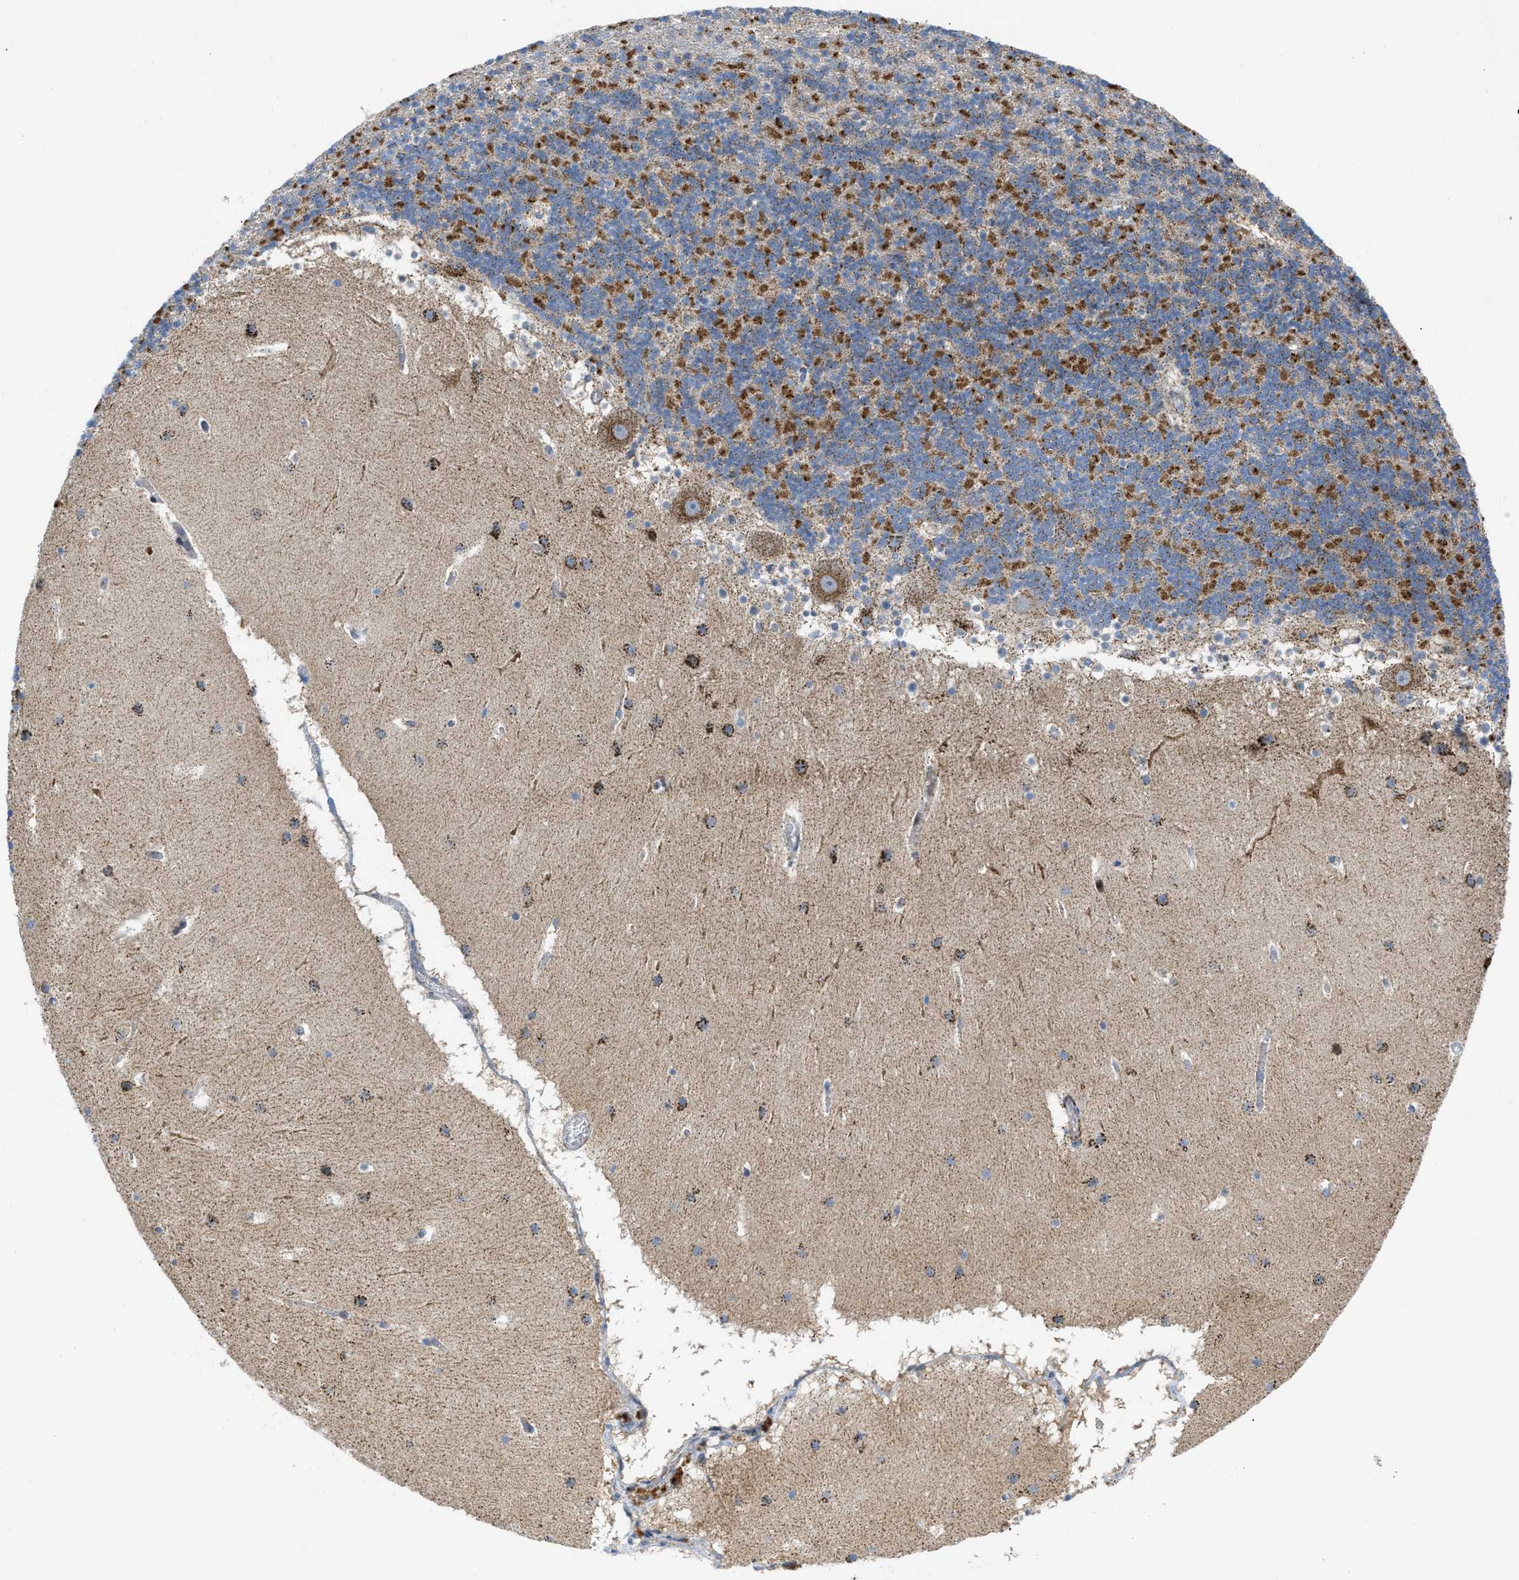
{"staining": {"intensity": "strong", "quantity": "25%-75%", "location": "cytoplasmic/membranous"}, "tissue": "cerebellum", "cell_type": "Cells in granular layer", "image_type": "normal", "snomed": [{"axis": "morphology", "description": "Normal tissue, NOS"}, {"axis": "topography", "description": "Cerebellum"}], "caption": "Strong cytoplasmic/membranous staining is present in about 25%-75% of cells in granular layer in benign cerebellum.", "gene": "RBBP9", "patient": {"sex": "male", "age": 45}}